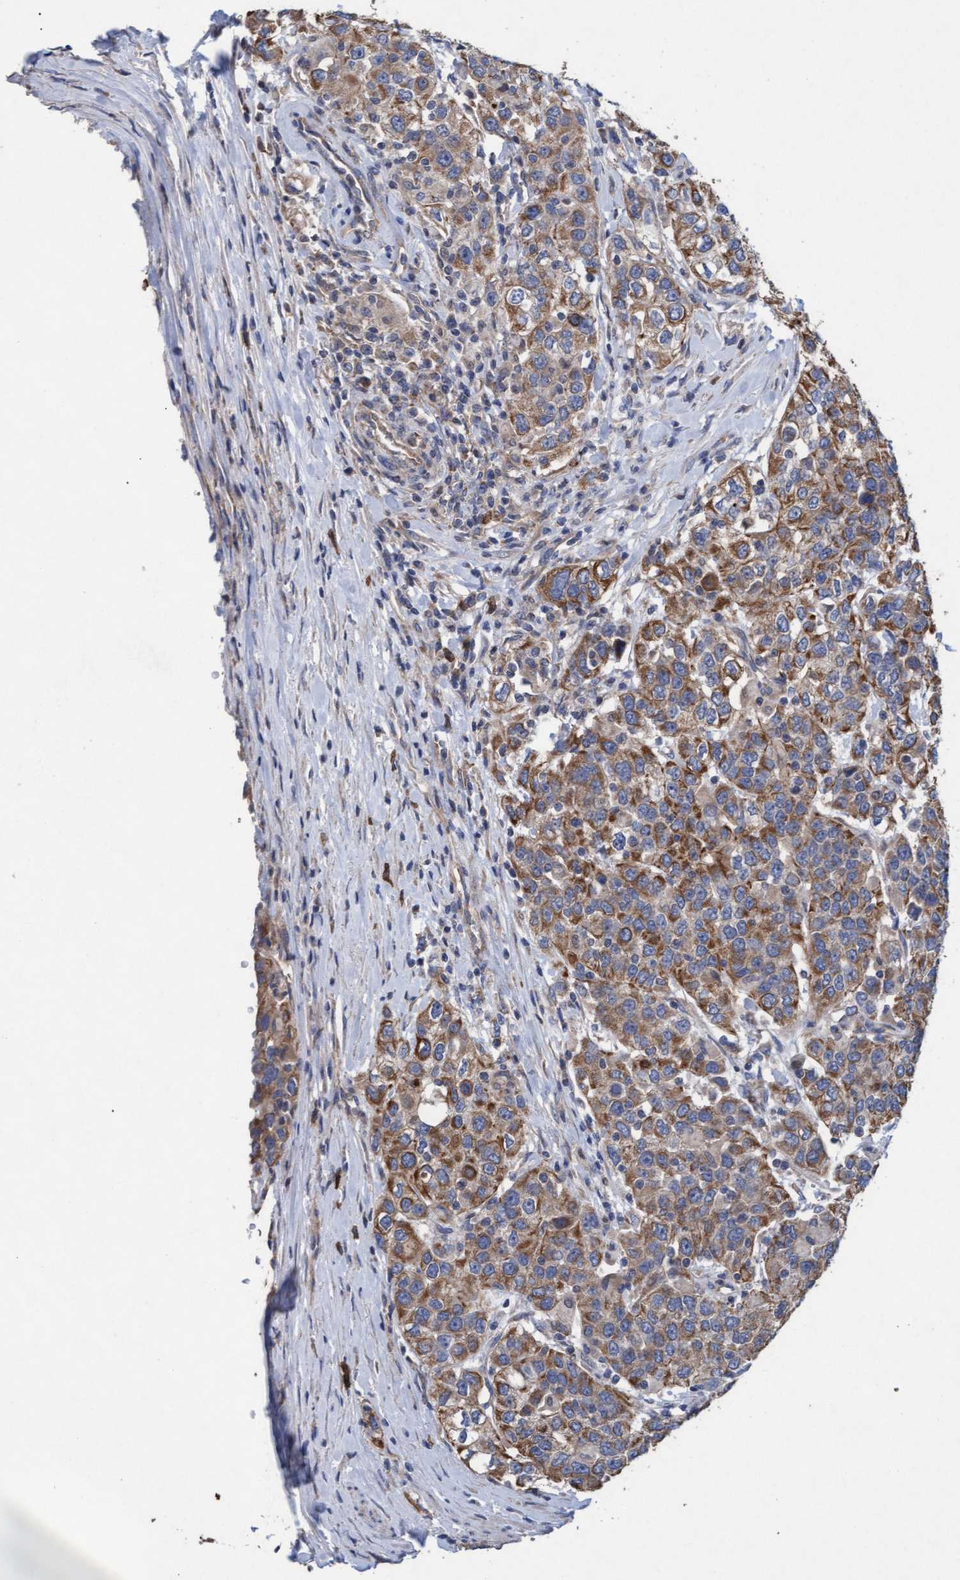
{"staining": {"intensity": "moderate", "quantity": ">75%", "location": "cytoplasmic/membranous"}, "tissue": "urothelial cancer", "cell_type": "Tumor cells", "image_type": "cancer", "snomed": [{"axis": "morphology", "description": "Urothelial carcinoma, High grade"}, {"axis": "topography", "description": "Urinary bladder"}], "caption": "Urothelial cancer tissue reveals moderate cytoplasmic/membranous expression in approximately >75% of tumor cells, visualized by immunohistochemistry.", "gene": "MRPL38", "patient": {"sex": "female", "age": 80}}